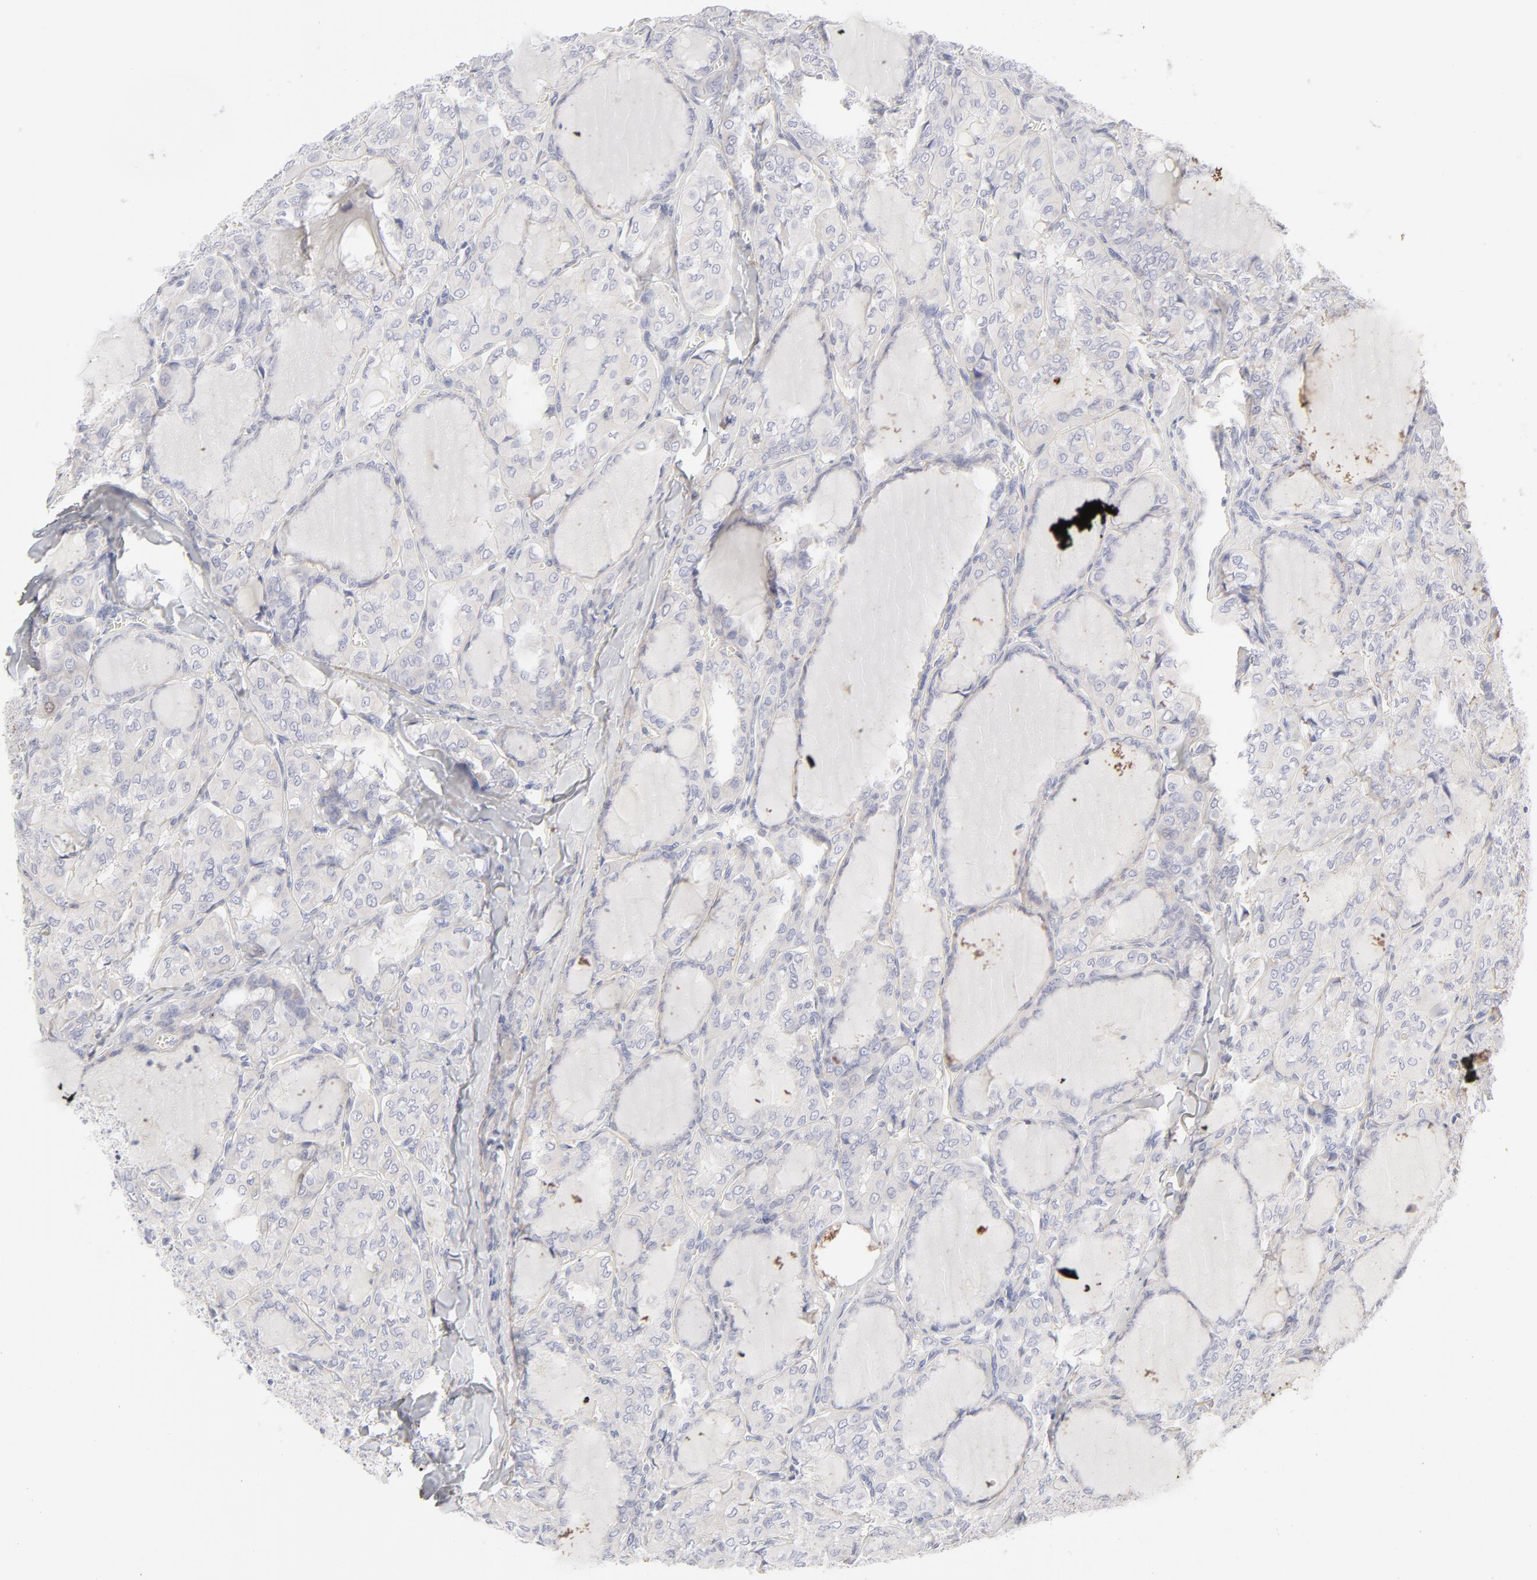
{"staining": {"intensity": "negative", "quantity": "none", "location": "none"}, "tissue": "thyroid cancer", "cell_type": "Tumor cells", "image_type": "cancer", "snomed": [{"axis": "morphology", "description": "Papillary adenocarcinoma, NOS"}, {"axis": "topography", "description": "Thyroid gland"}], "caption": "High magnification brightfield microscopy of thyroid cancer (papillary adenocarcinoma) stained with DAB (brown) and counterstained with hematoxylin (blue): tumor cells show no significant positivity.", "gene": "NPNT", "patient": {"sex": "male", "age": 20}}